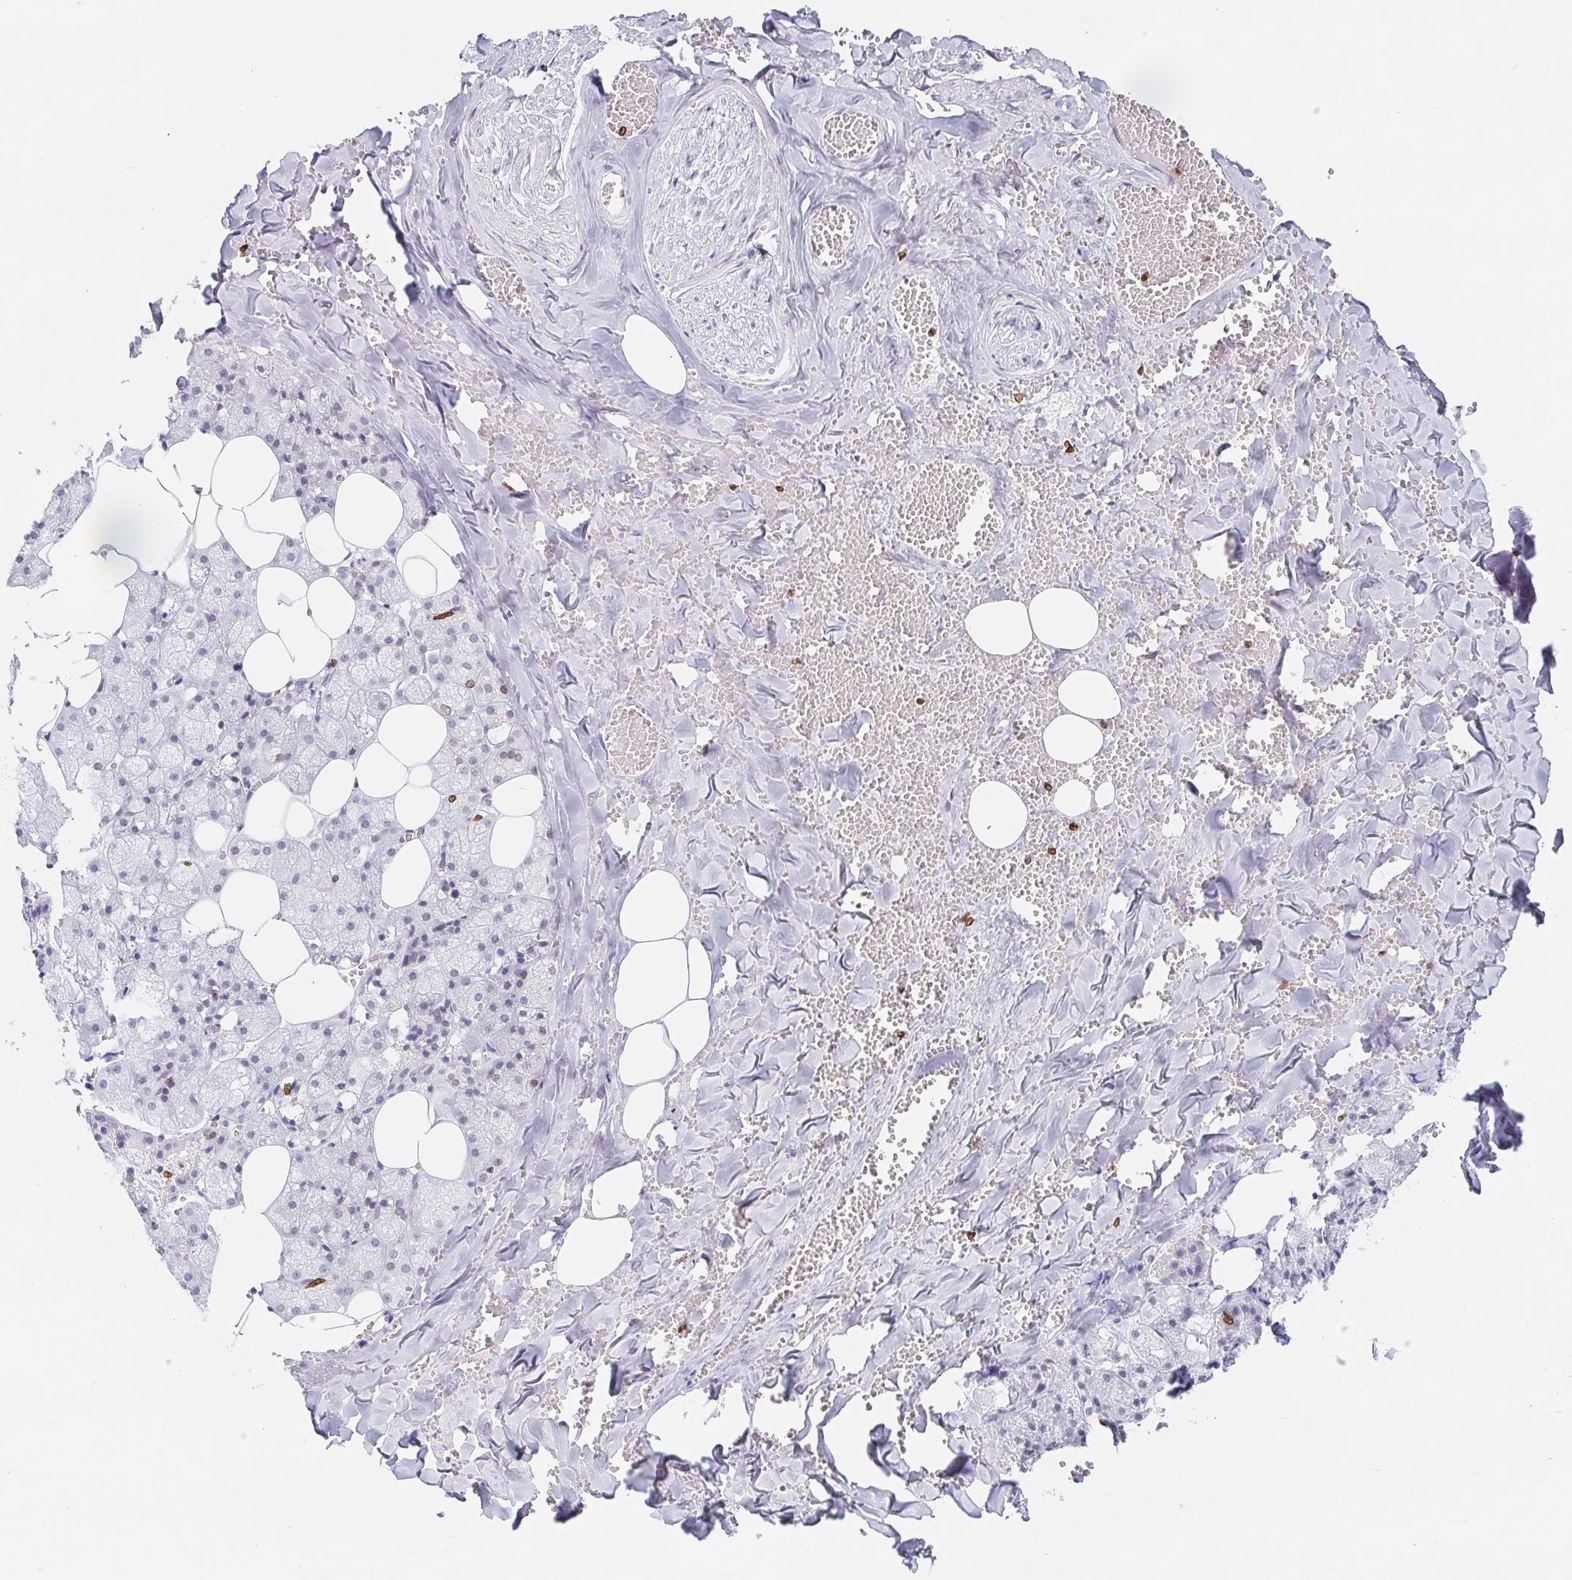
{"staining": {"intensity": "moderate", "quantity": "<25%", "location": "cytoplasmic/membranous,nuclear"}, "tissue": "salivary gland", "cell_type": "Glandular cells", "image_type": "normal", "snomed": [{"axis": "morphology", "description": "Normal tissue, NOS"}, {"axis": "topography", "description": "Salivary gland"}, {"axis": "topography", "description": "Peripheral nerve tissue"}], "caption": "The immunohistochemical stain labels moderate cytoplasmic/membranous,nuclear expression in glandular cells of benign salivary gland.", "gene": "BTBD7", "patient": {"sex": "male", "age": 38}}